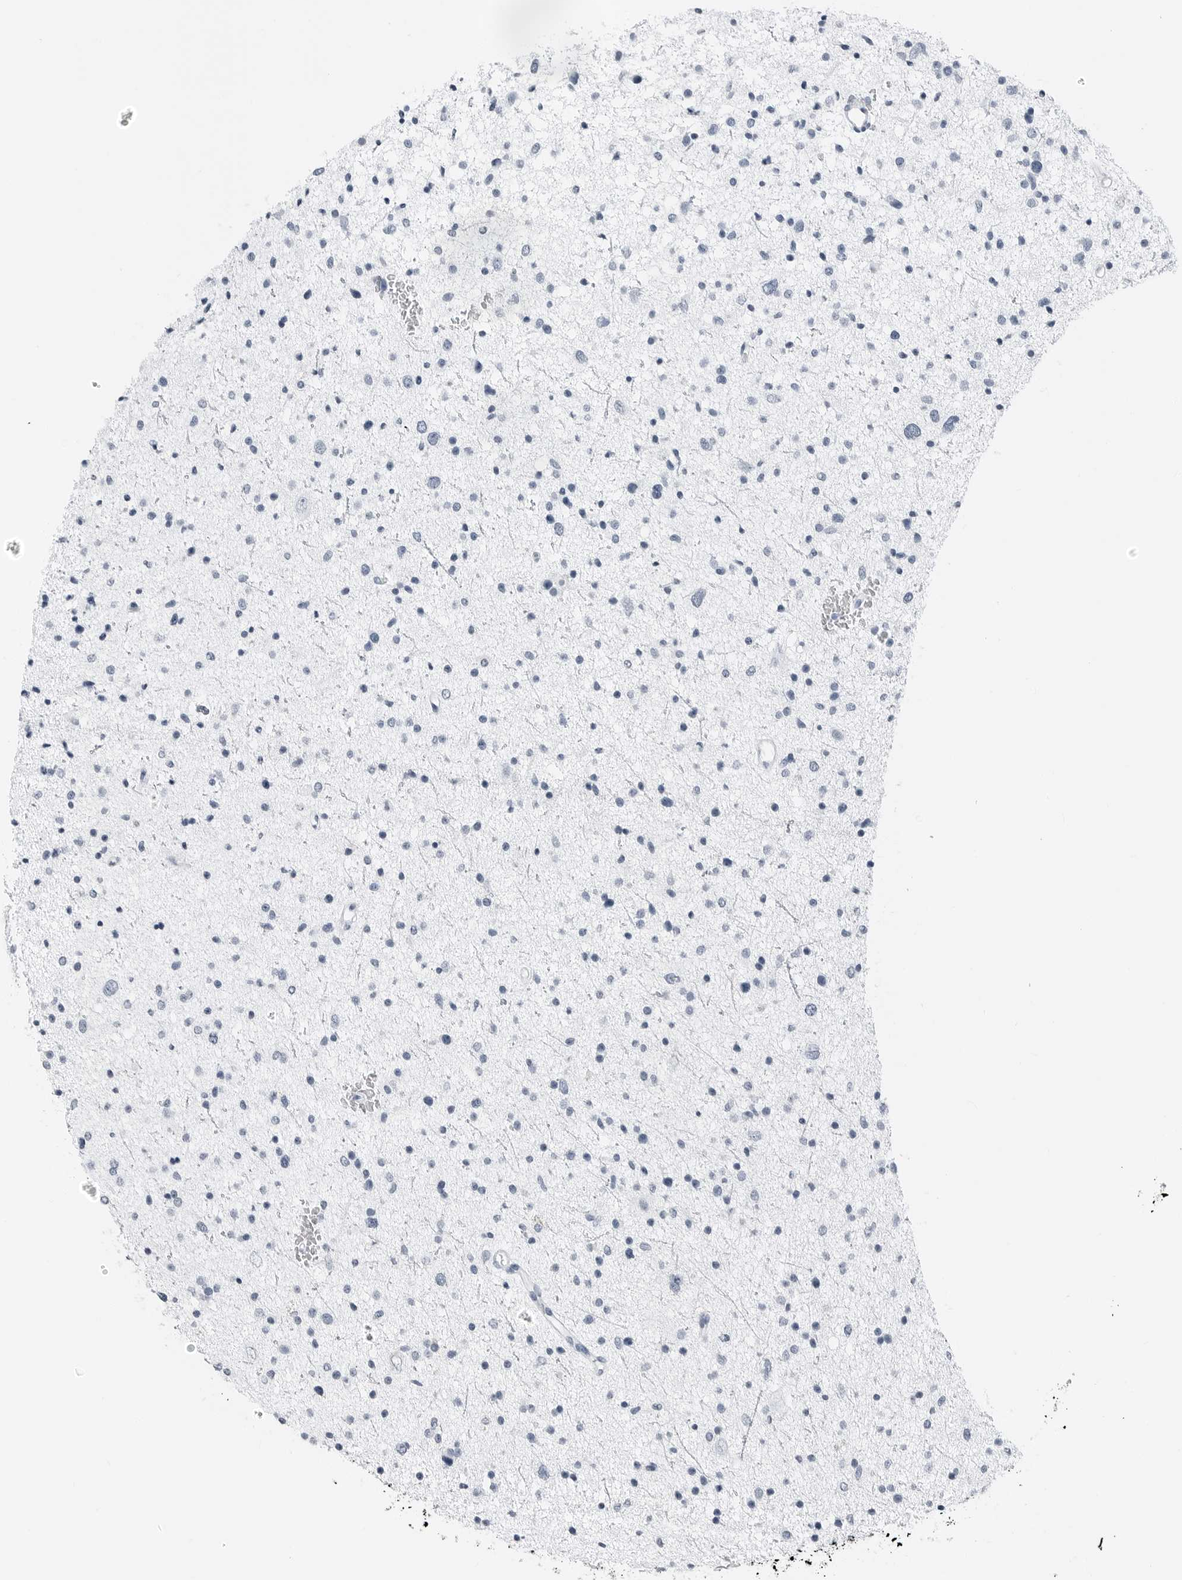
{"staining": {"intensity": "negative", "quantity": "none", "location": "none"}, "tissue": "glioma", "cell_type": "Tumor cells", "image_type": "cancer", "snomed": [{"axis": "morphology", "description": "Glioma, malignant, Low grade"}, {"axis": "topography", "description": "Brain"}], "caption": "Immunohistochemistry (IHC) of human glioma reveals no expression in tumor cells. (Immunohistochemistry, brightfield microscopy, high magnification).", "gene": "SLPI", "patient": {"sex": "female", "age": 37}}